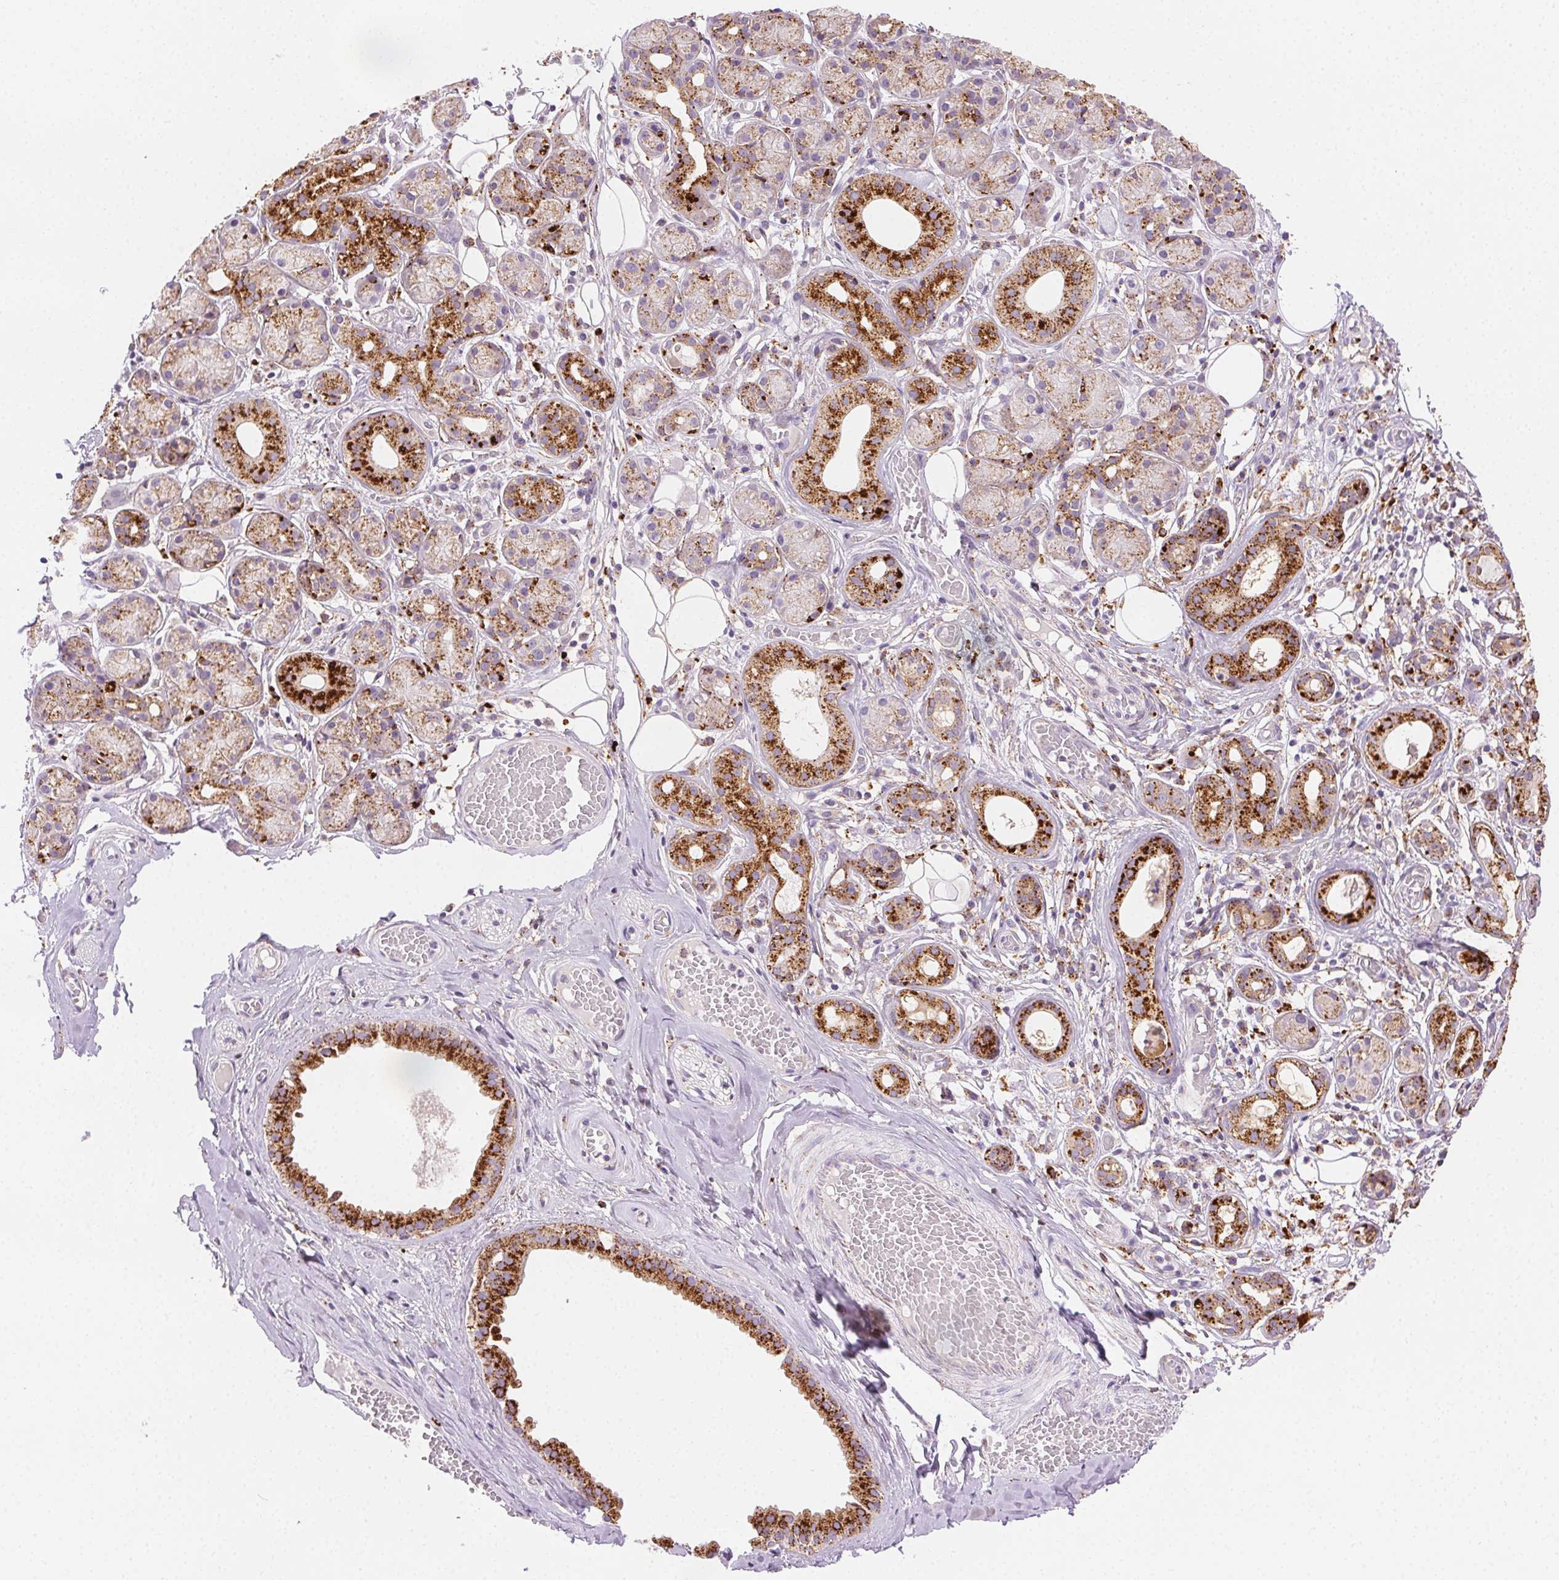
{"staining": {"intensity": "strong", "quantity": "25%-75%", "location": "cytoplasmic/membranous"}, "tissue": "salivary gland", "cell_type": "Glandular cells", "image_type": "normal", "snomed": [{"axis": "morphology", "description": "Normal tissue, NOS"}, {"axis": "topography", "description": "Salivary gland"}, {"axis": "topography", "description": "Peripheral nerve tissue"}], "caption": "Immunohistochemical staining of unremarkable salivary gland reveals high levels of strong cytoplasmic/membranous staining in approximately 25%-75% of glandular cells. (Brightfield microscopy of DAB IHC at high magnification).", "gene": "SCPEP1", "patient": {"sex": "male", "age": 71}}